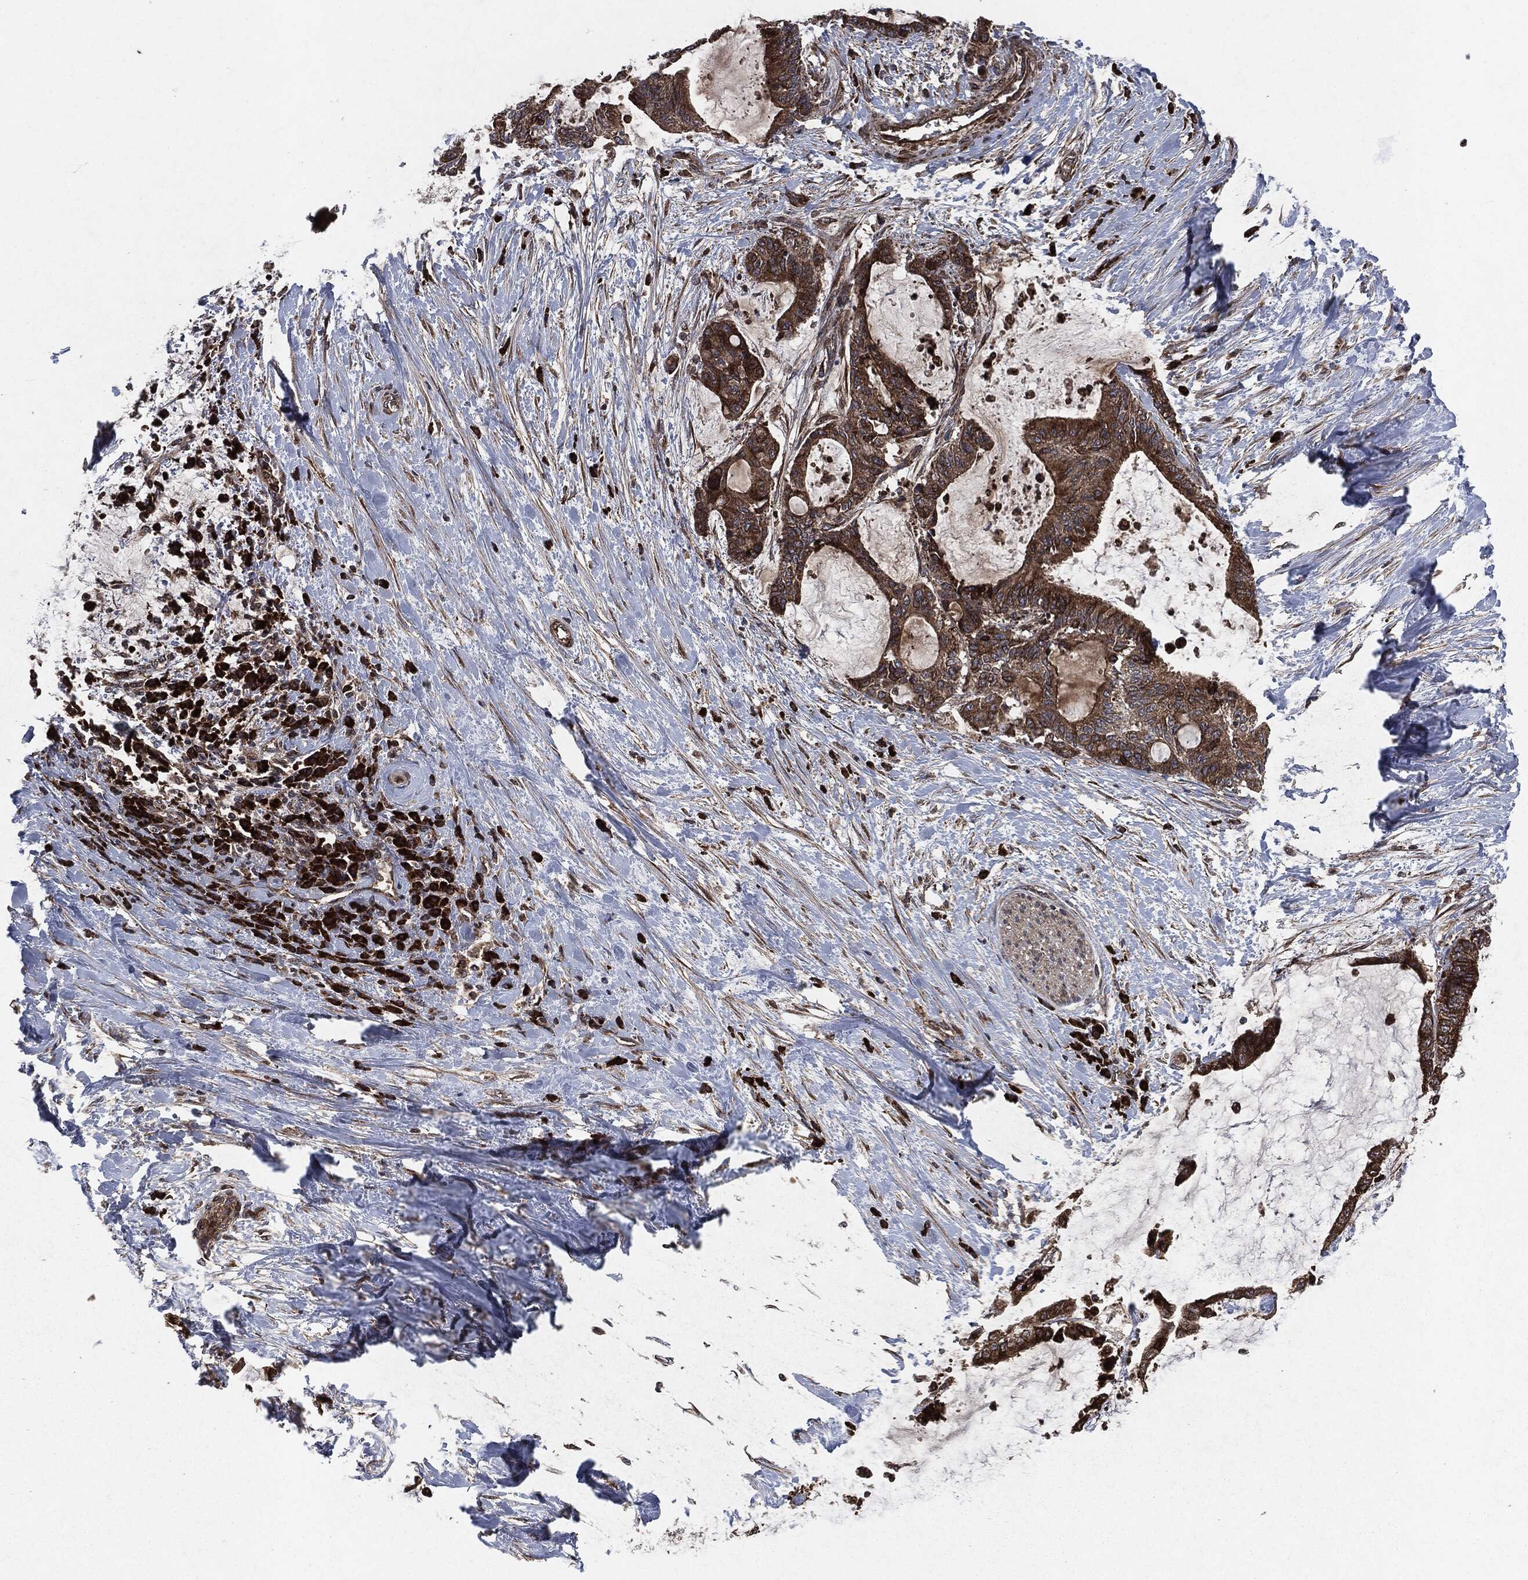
{"staining": {"intensity": "strong", "quantity": ">75%", "location": "cytoplasmic/membranous"}, "tissue": "liver cancer", "cell_type": "Tumor cells", "image_type": "cancer", "snomed": [{"axis": "morphology", "description": "Cholangiocarcinoma"}, {"axis": "topography", "description": "Liver"}], "caption": "The histopathology image displays a brown stain indicating the presence of a protein in the cytoplasmic/membranous of tumor cells in cholangiocarcinoma (liver).", "gene": "RAF1", "patient": {"sex": "female", "age": 73}}